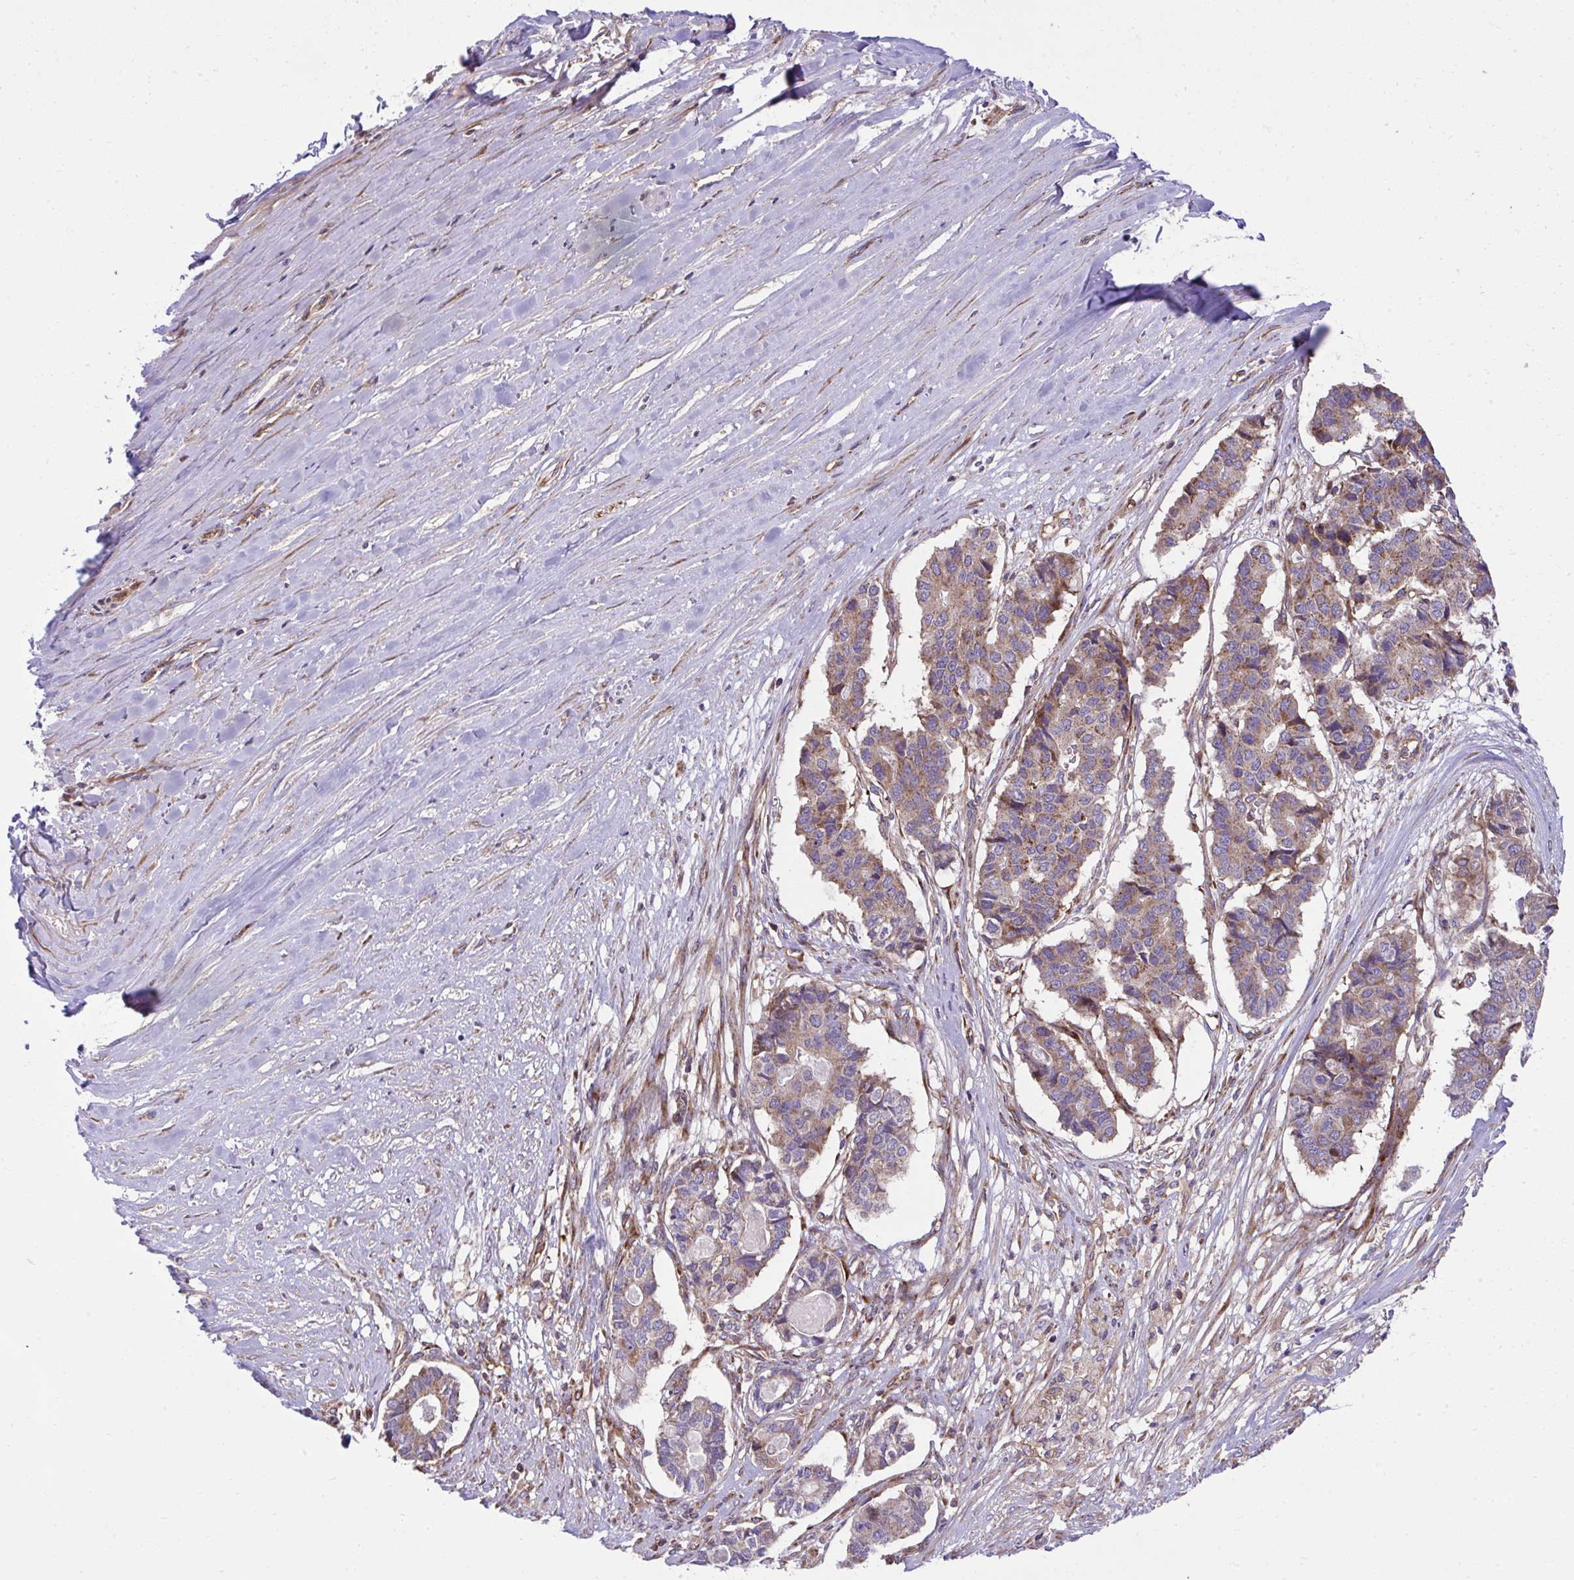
{"staining": {"intensity": "weak", "quantity": ">75%", "location": "cytoplasmic/membranous"}, "tissue": "pancreatic cancer", "cell_type": "Tumor cells", "image_type": "cancer", "snomed": [{"axis": "morphology", "description": "Adenocarcinoma, NOS"}, {"axis": "topography", "description": "Pancreas"}], "caption": "Immunohistochemistry (IHC) staining of pancreatic cancer, which exhibits low levels of weak cytoplasmic/membranous expression in about >75% of tumor cells indicating weak cytoplasmic/membranous protein positivity. The staining was performed using DAB (brown) for protein detection and nuclei were counterstained in hematoxylin (blue).", "gene": "NMNAT3", "patient": {"sex": "male", "age": 50}}